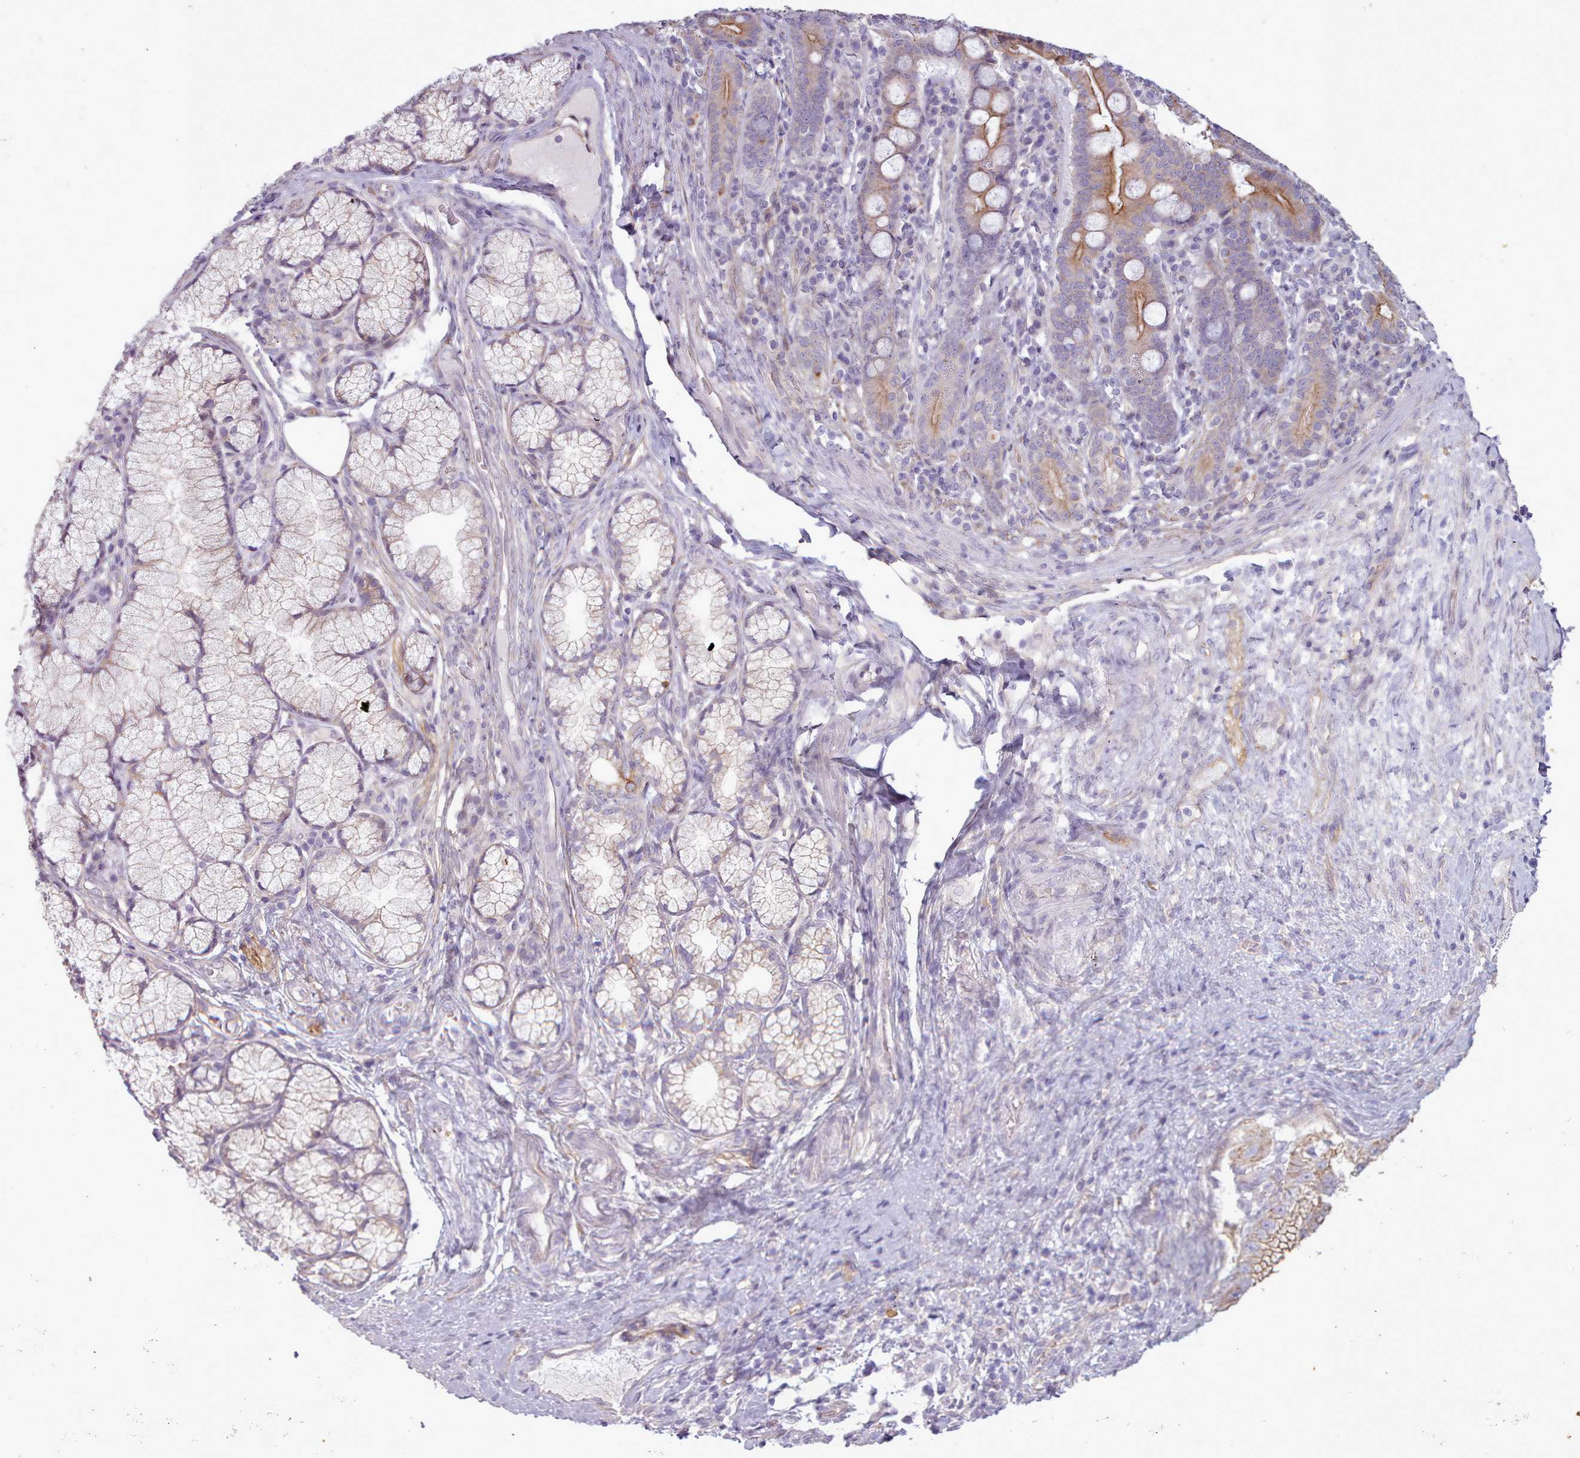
{"staining": {"intensity": "moderate", "quantity": "25%-75%", "location": "cytoplasmic/membranous"}, "tissue": "pancreatic cancer", "cell_type": "Tumor cells", "image_type": "cancer", "snomed": [{"axis": "morphology", "description": "Adenocarcinoma, NOS"}, {"axis": "topography", "description": "Pancreas"}], "caption": "DAB immunohistochemical staining of adenocarcinoma (pancreatic) shows moderate cytoplasmic/membranous protein expression in about 25%-75% of tumor cells.", "gene": "PLD4", "patient": {"sex": "male", "age": 70}}